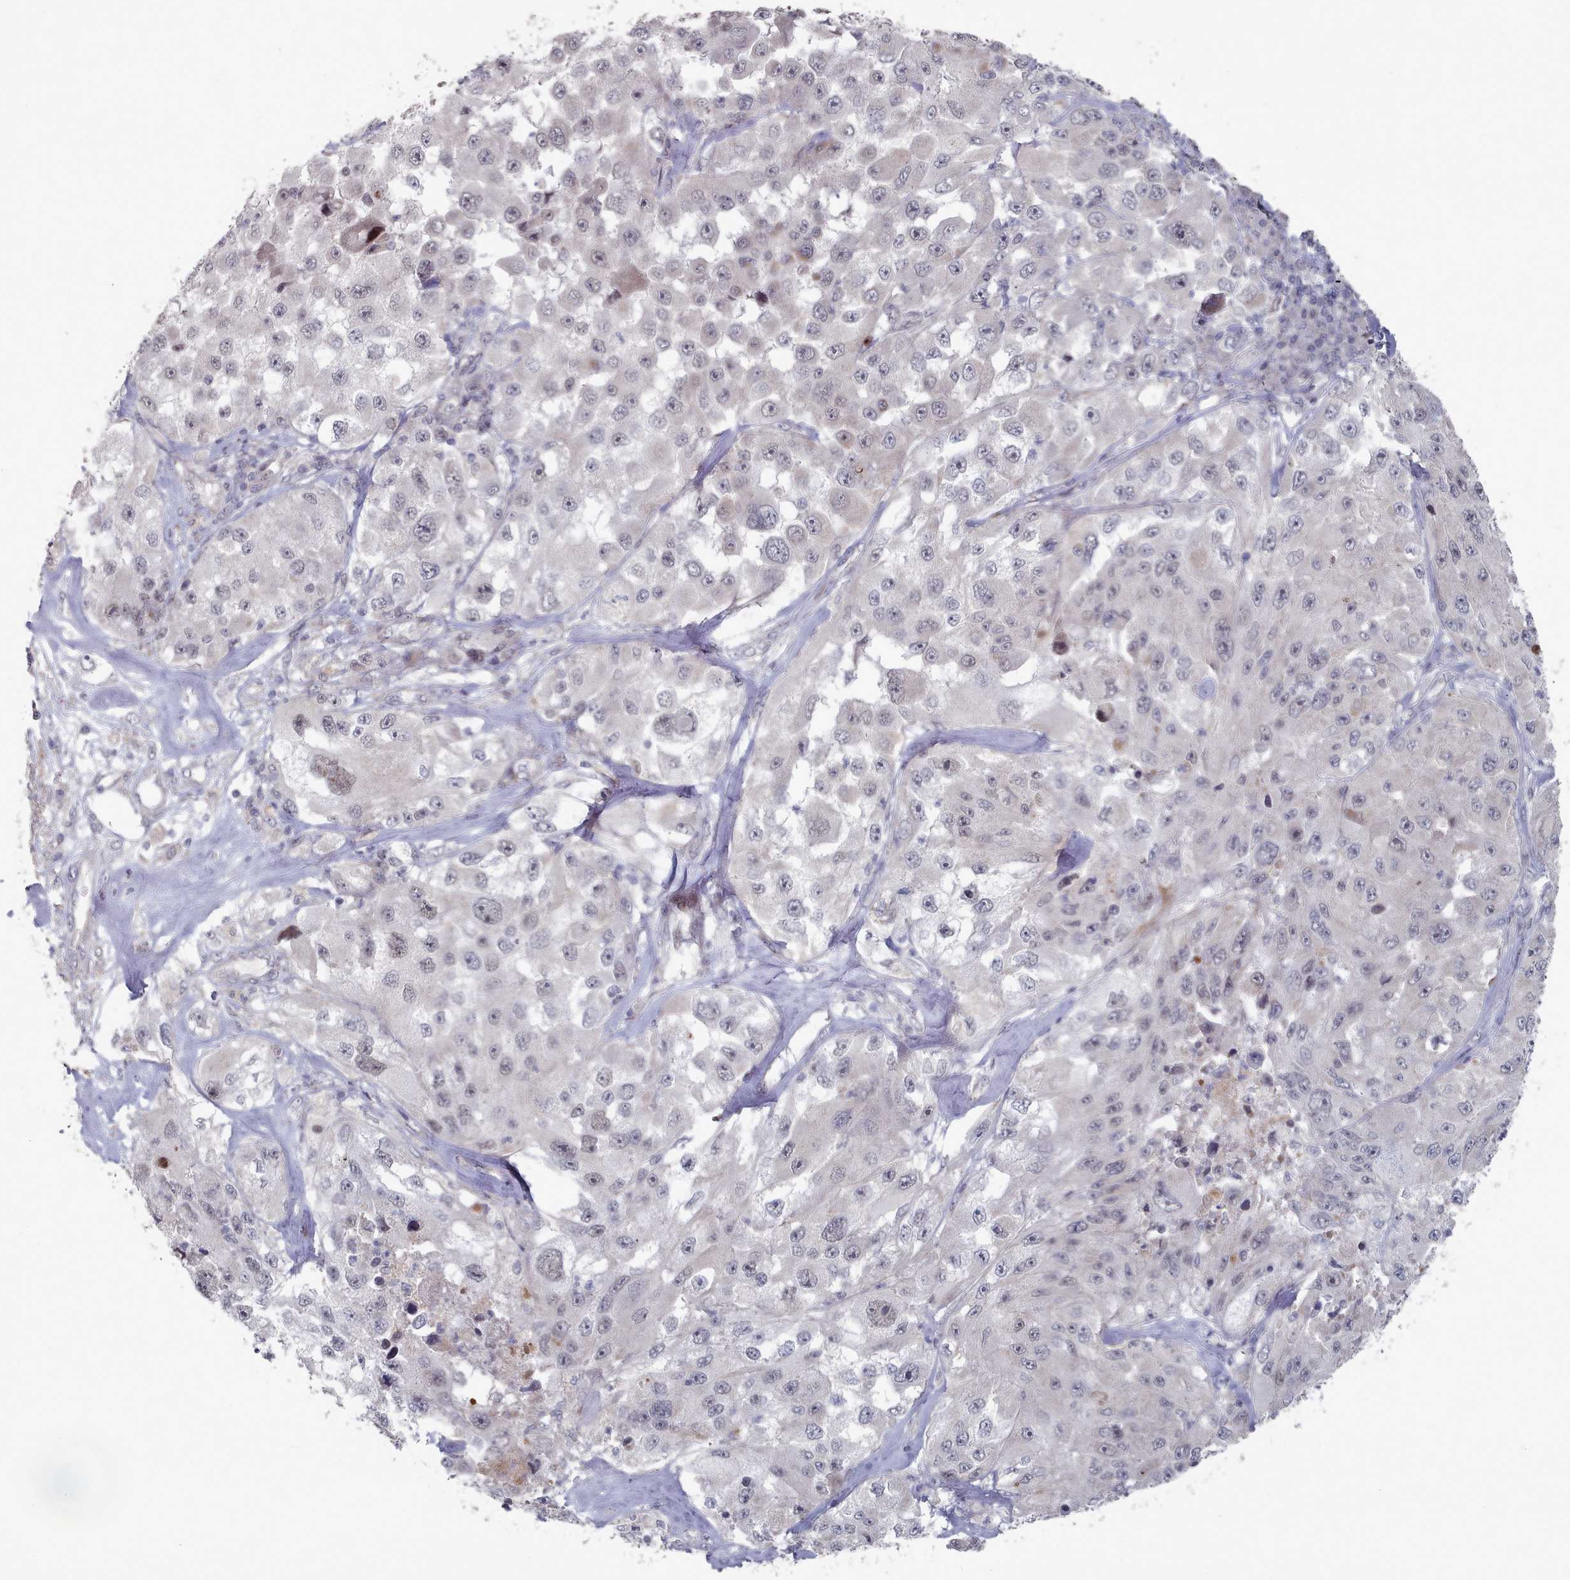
{"staining": {"intensity": "negative", "quantity": "none", "location": "none"}, "tissue": "melanoma", "cell_type": "Tumor cells", "image_type": "cancer", "snomed": [{"axis": "morphology", "description": "Malignant melanoma, Metastatic site"}, {"axis": "topography", "description": "Lymph node"}], "caption": "Immunohistochemistry (IHC) histopathology image of malignant melanoma (metastatic site) stained for a protein (brown), which displays no positivity in tumor cells.", "gene": "CPSF4", "patient": {"sex": "male", "age": 62}}